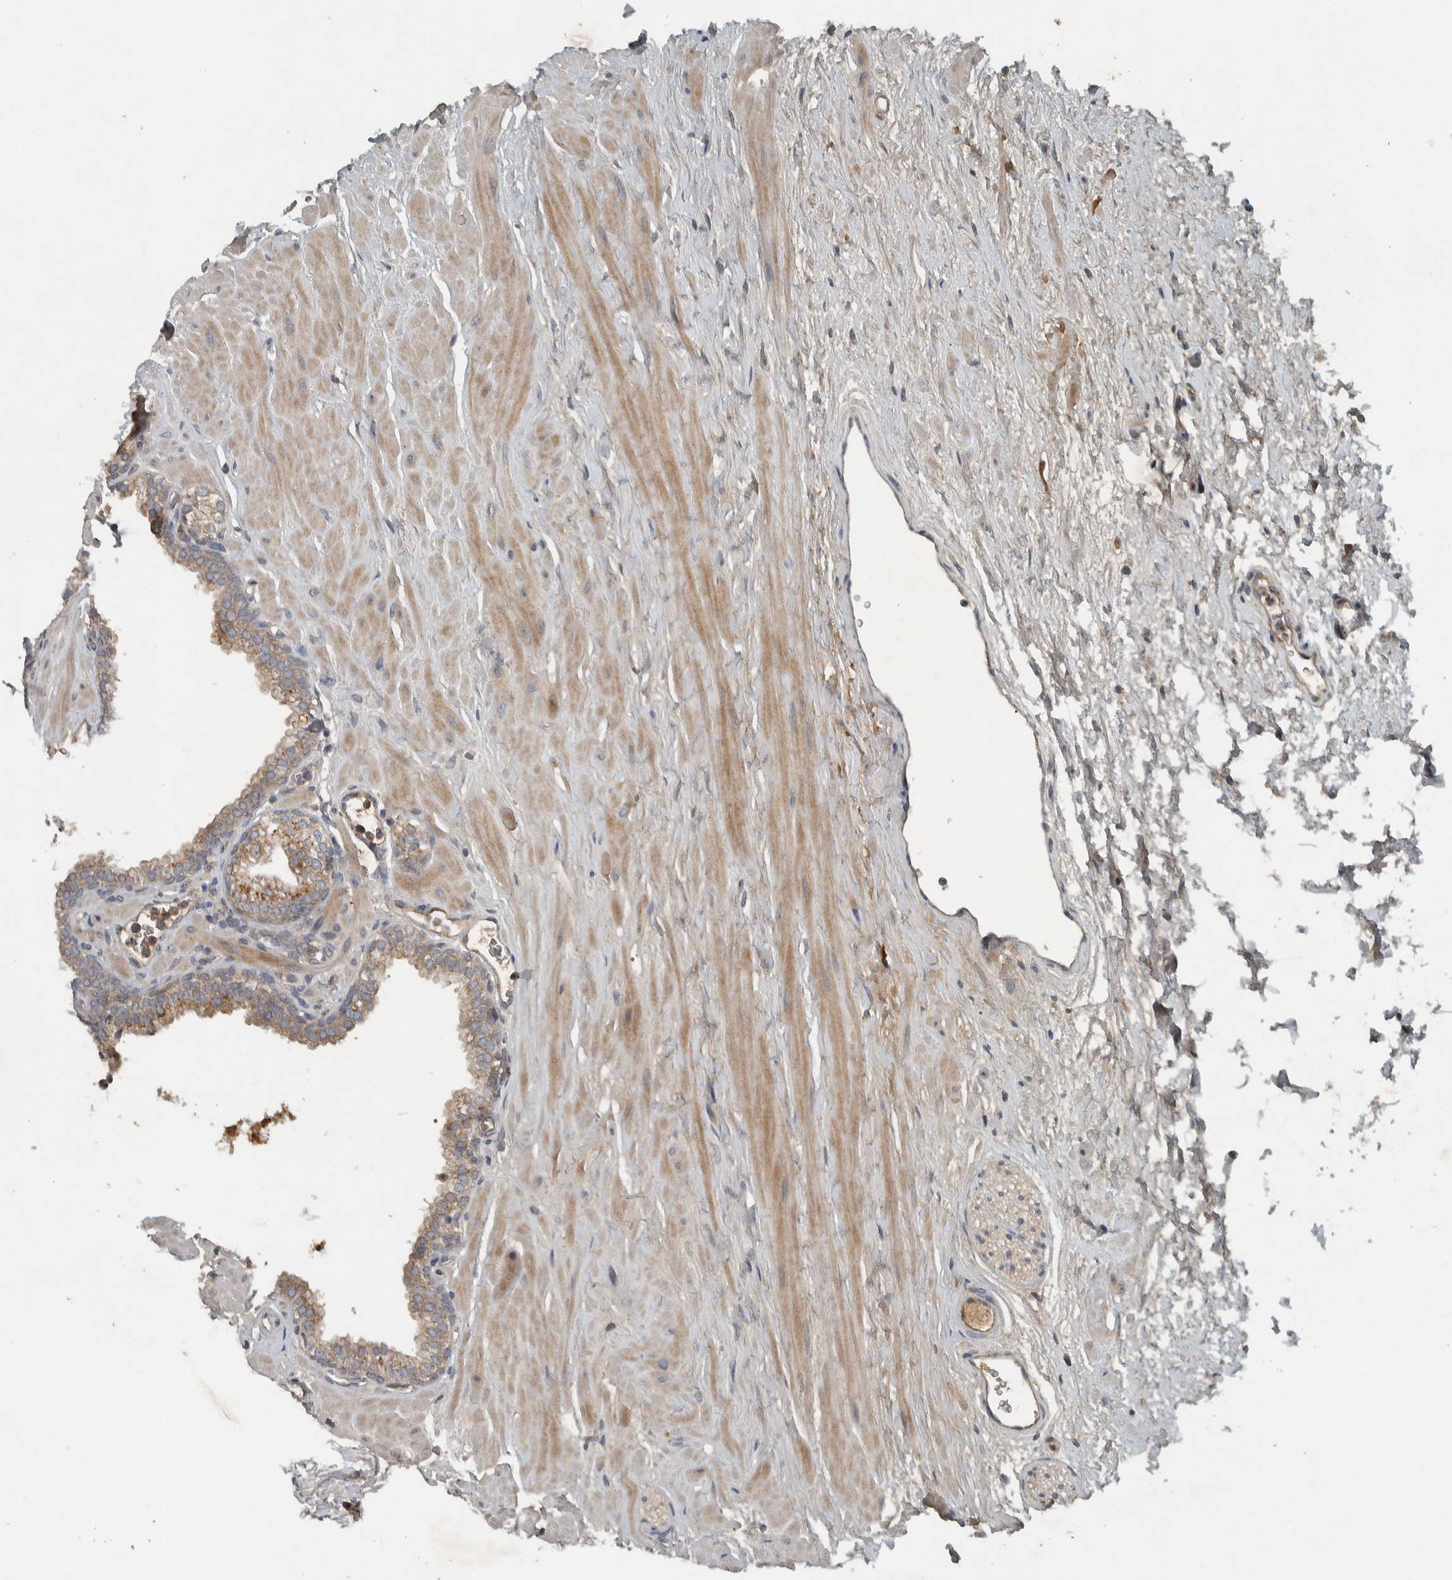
{"staining": {"intensity": "weak", "quantity": "25%-75%", "location": "cytoplasmic/membranous"}, "tissue": "prostate", "cell_type": "Glandular cells", "image_type": "normal", "snomed": [{"axis": "morphology", "description": "Normal tissue, NOS"}, {"axis": "morphology", "description": "Urothelial carcinoma, Low grade"}, {"axis": "topography", "description": "Urinary bladder"}, {"axis": "topography", "description": "Prostate"}], "caption": "Protein positivity by immunohistochemistry (IHC) displays weak cytoplasmic/membranous positivity in about 25%-75% of glandular cells in benign prostate.", "gene": "CLCN2", "patient": {"sex": "male", "age": 60}}